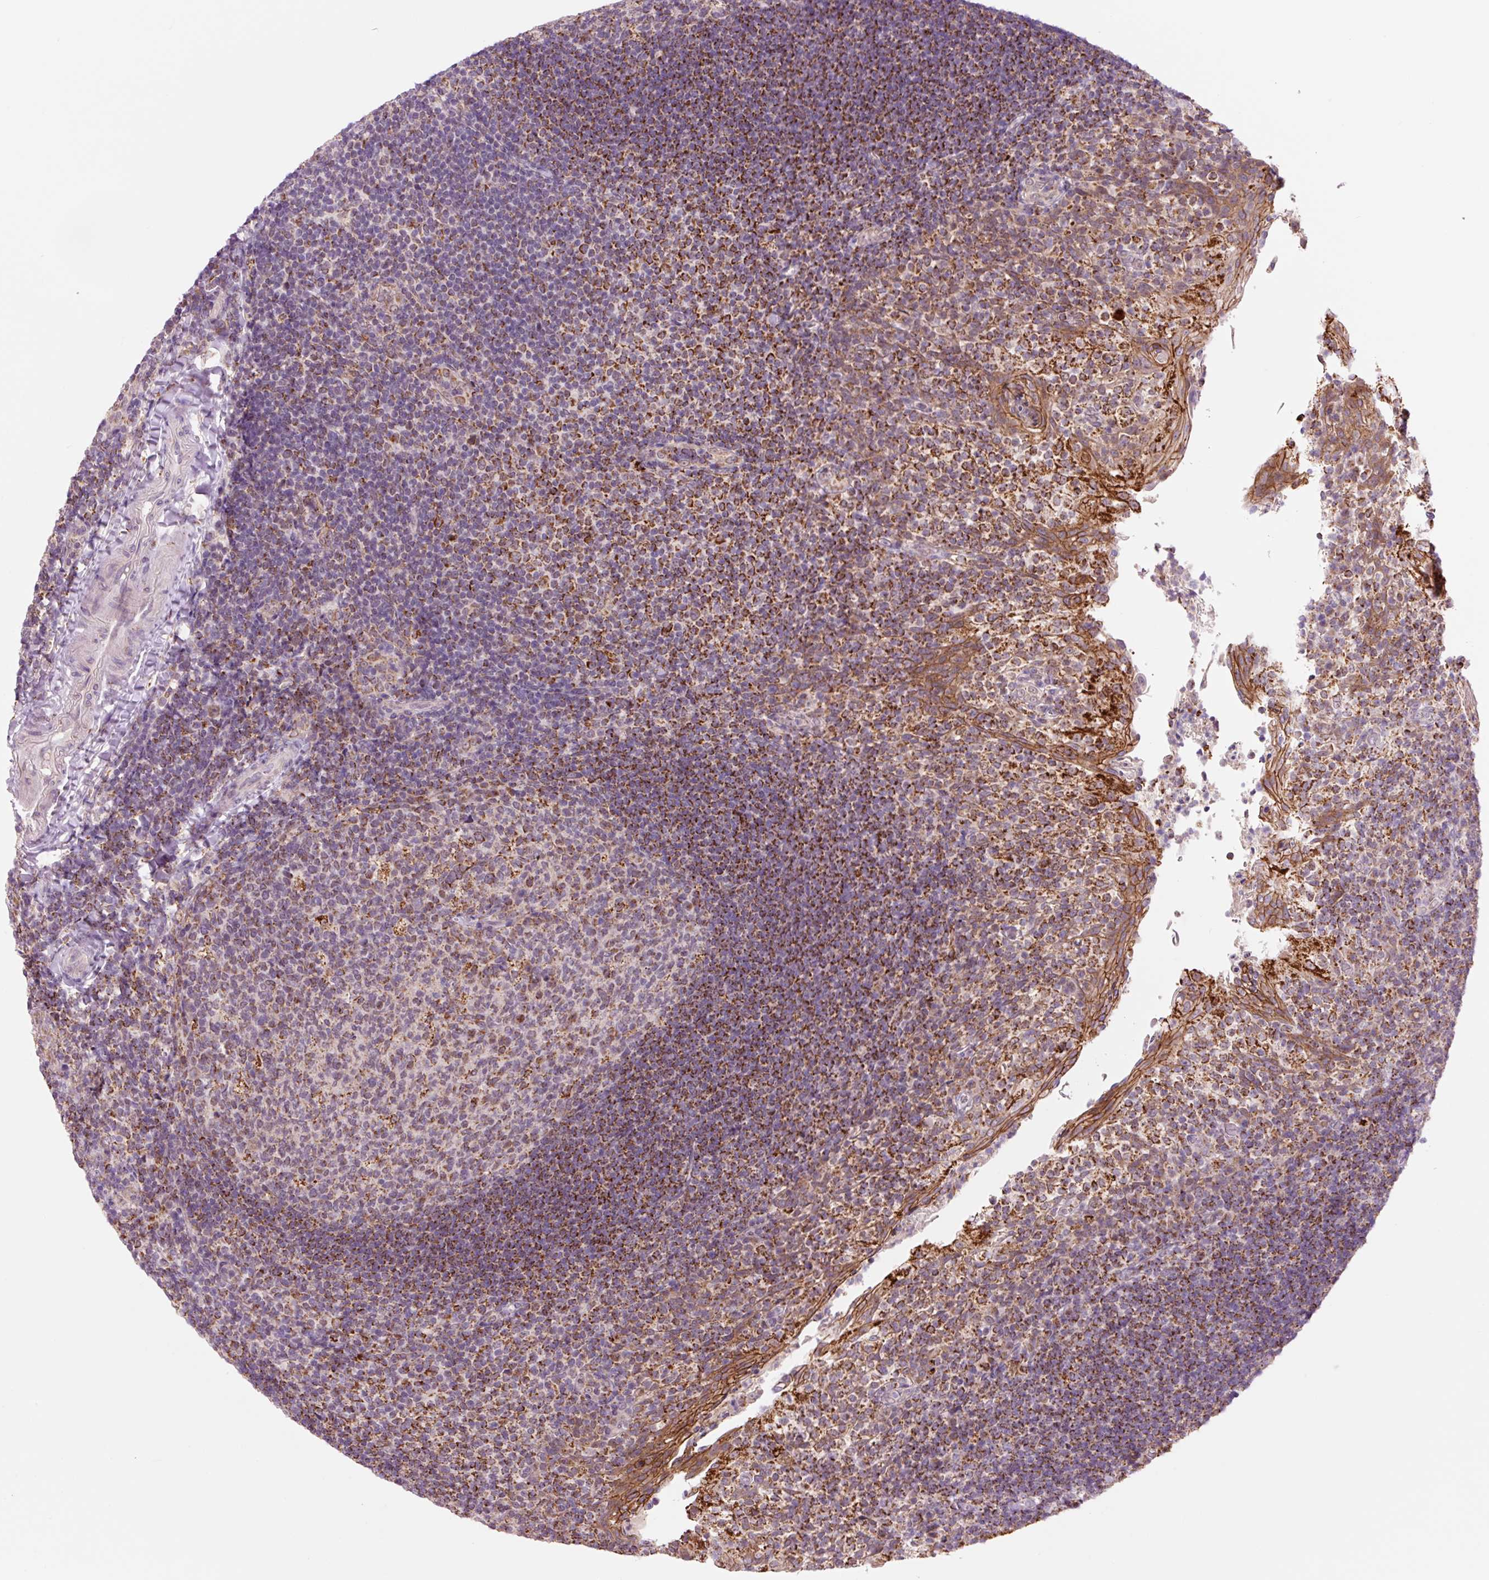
{"staining": {"intensity": "moderate", "quantity": "<25%", "location": "cytoplasmic/membranous"}, "tissue": "tonsil", "cell_type": "Germinal center cells", "image_type": "normal", "snomed": [{"axis": "morphology", "description": "Normal tissue, NOS"}, {"axis": "topography", "description": "Tonsil"}], "caption": "This is an image of immunohistochemistry (IHC) staining of unremarkable tonsil, which shows moderate positivity in the cytoplasmic/membranous of germinal center cells.", "gene": "PCK2", "patient": {"sex": "female", "age": 10}}